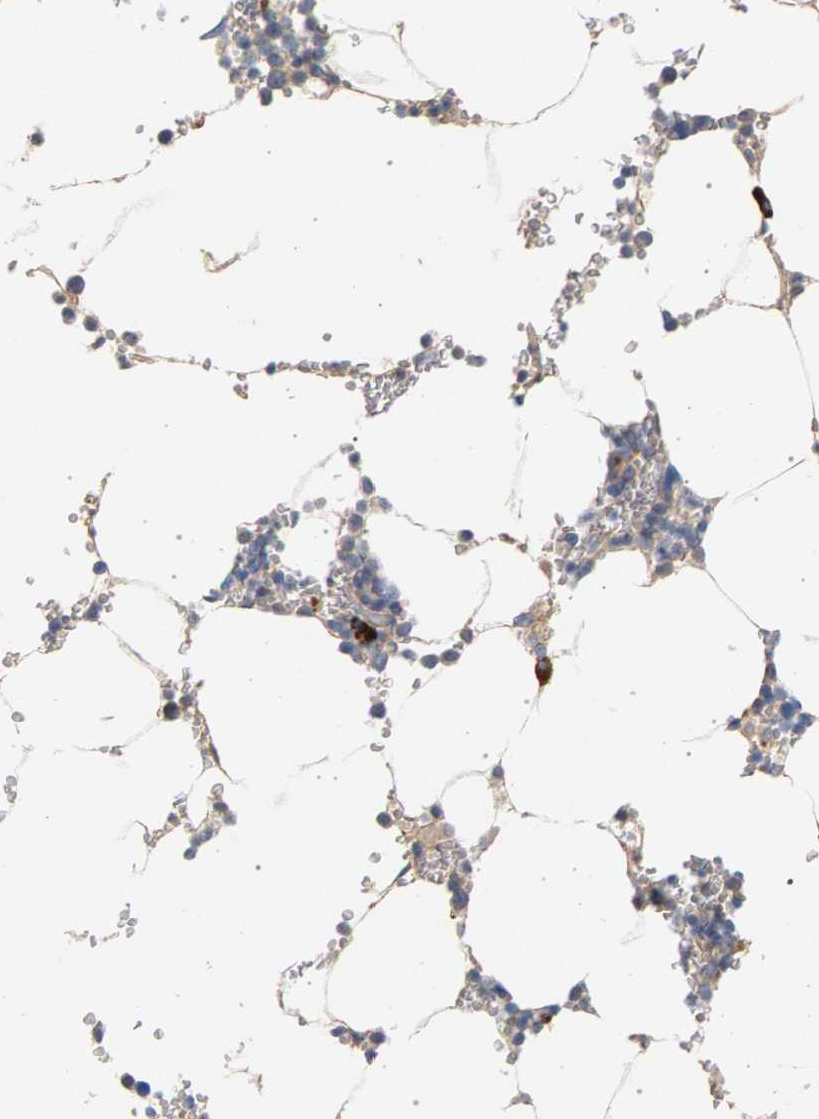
{"staining": {"intensity": "strong", "quantity": "<25%", "location": "cytoplasmic/membranous"}, "tissue": "bone marrow", "cell_type": "Hematopoietic cells", "image_type": "normal", "snomed": [{"axis": "morphology", "description": "Normal tissue, NOS"}, {"axis": "topography", "description": "Bone marrow"}], "caption": "Immunohistochemistry (DAB (3,3'-diaminobenzidine)) staining of benign bone marrow displays strong cytoplasmic/membranous protein staining in about <25% of hematopoietic cells. Immunohistochemistry (ihc) stains the protein of interest in brown and the nuclei are stained blue.", "gene": "MAMDC2", "patient": {"sex": "male", "age": 70}}